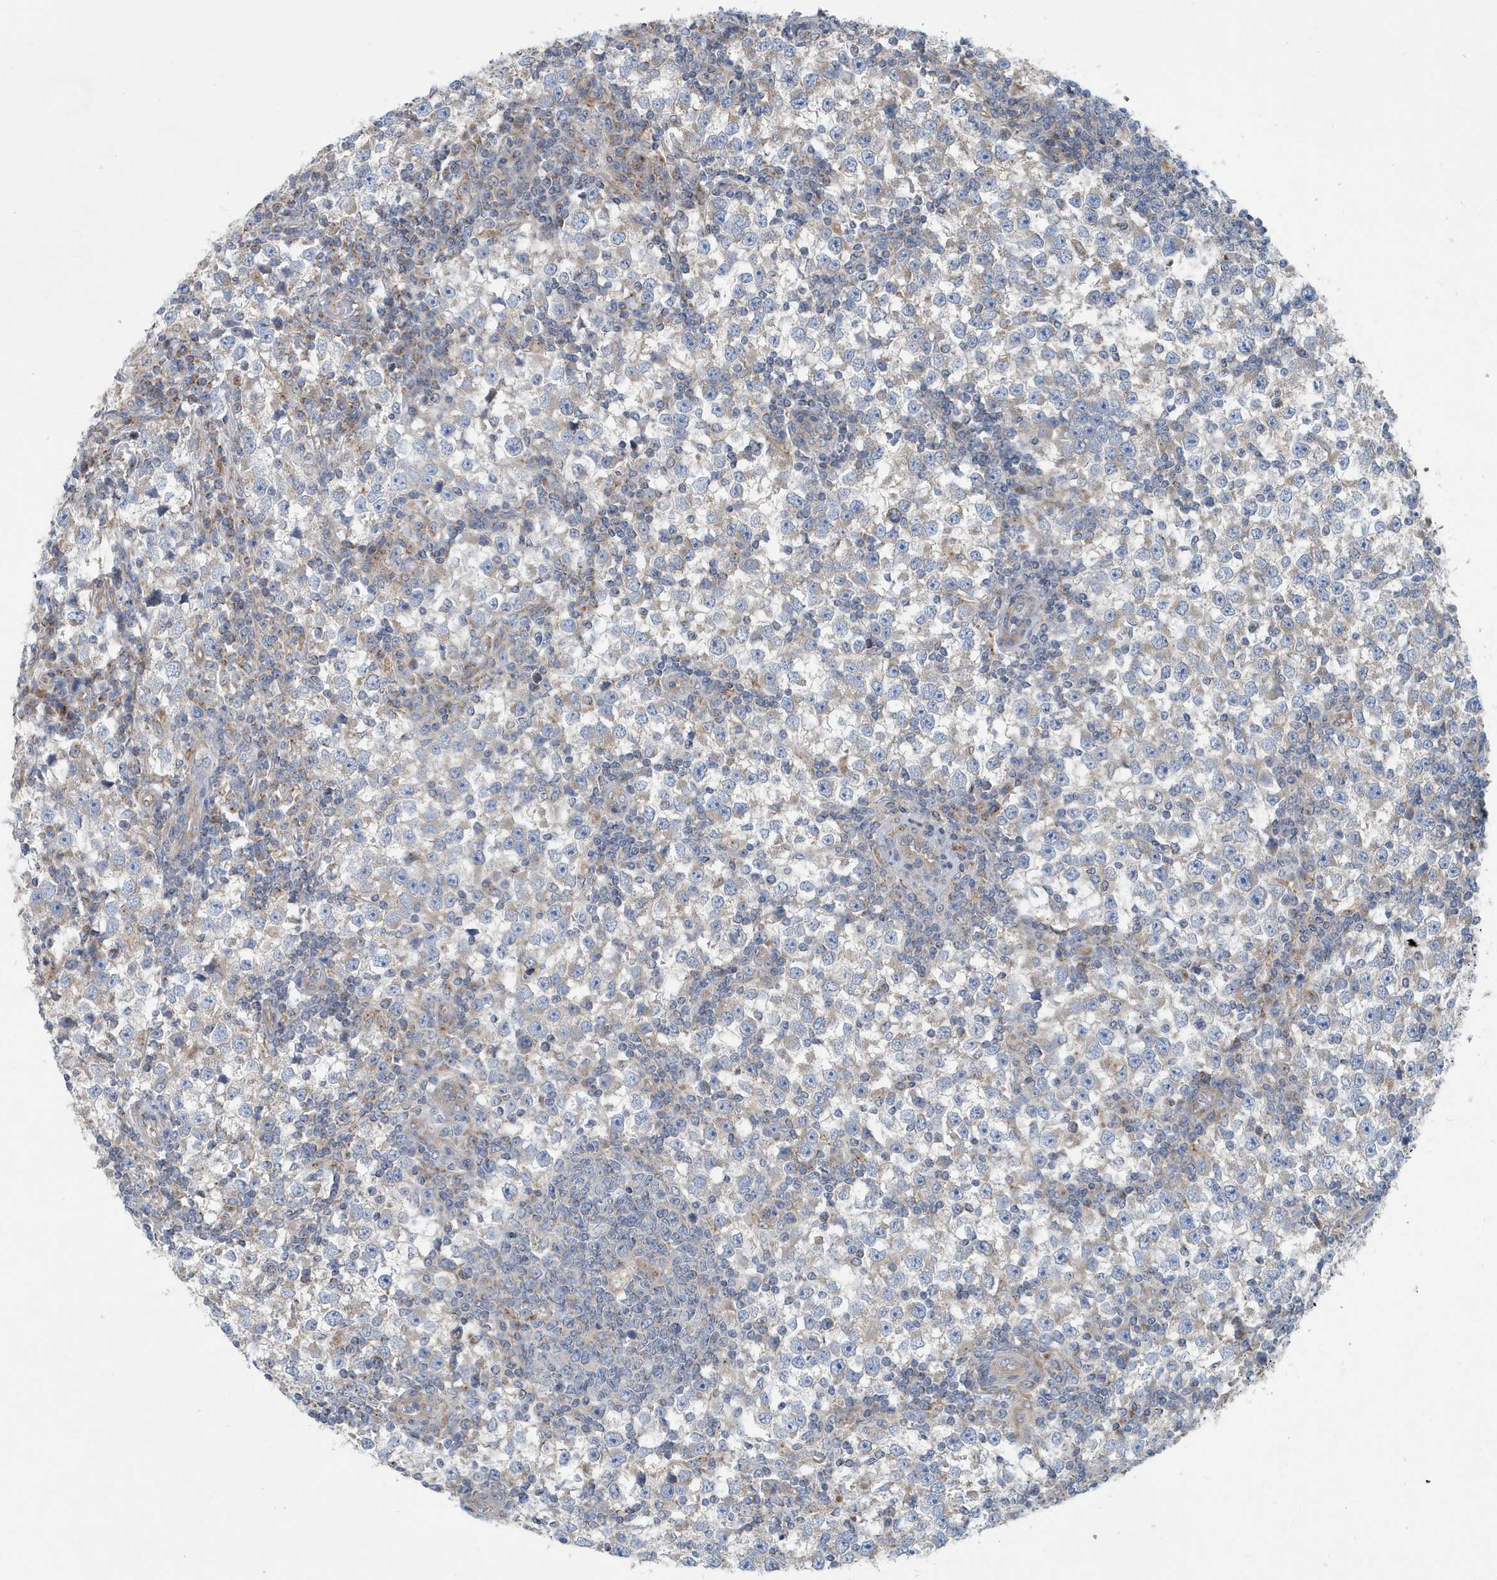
{"staining": {"intensity": "weak", "quantity": "<25%", "location": "cytoplasmic/membranous"}, "tissue": "testis cancer", "cell_type": "Tumor cells", "image_type": "cancer", "snomed": [{"axis": "morphology", "description": "Seminoma, NOS"}, {"axis": "topography", "description": "Testis"}], "caption": "An immunohistochemistry histopathology image of seminoma (testis) is shown. There is no staining in tumor cells of seminoma (testis). (DAB immunohistochemistry visualized using brightfield microscopy, high magnification).", "gene": "PPM1M", "patient": {"sex": "male", "age": 65}}